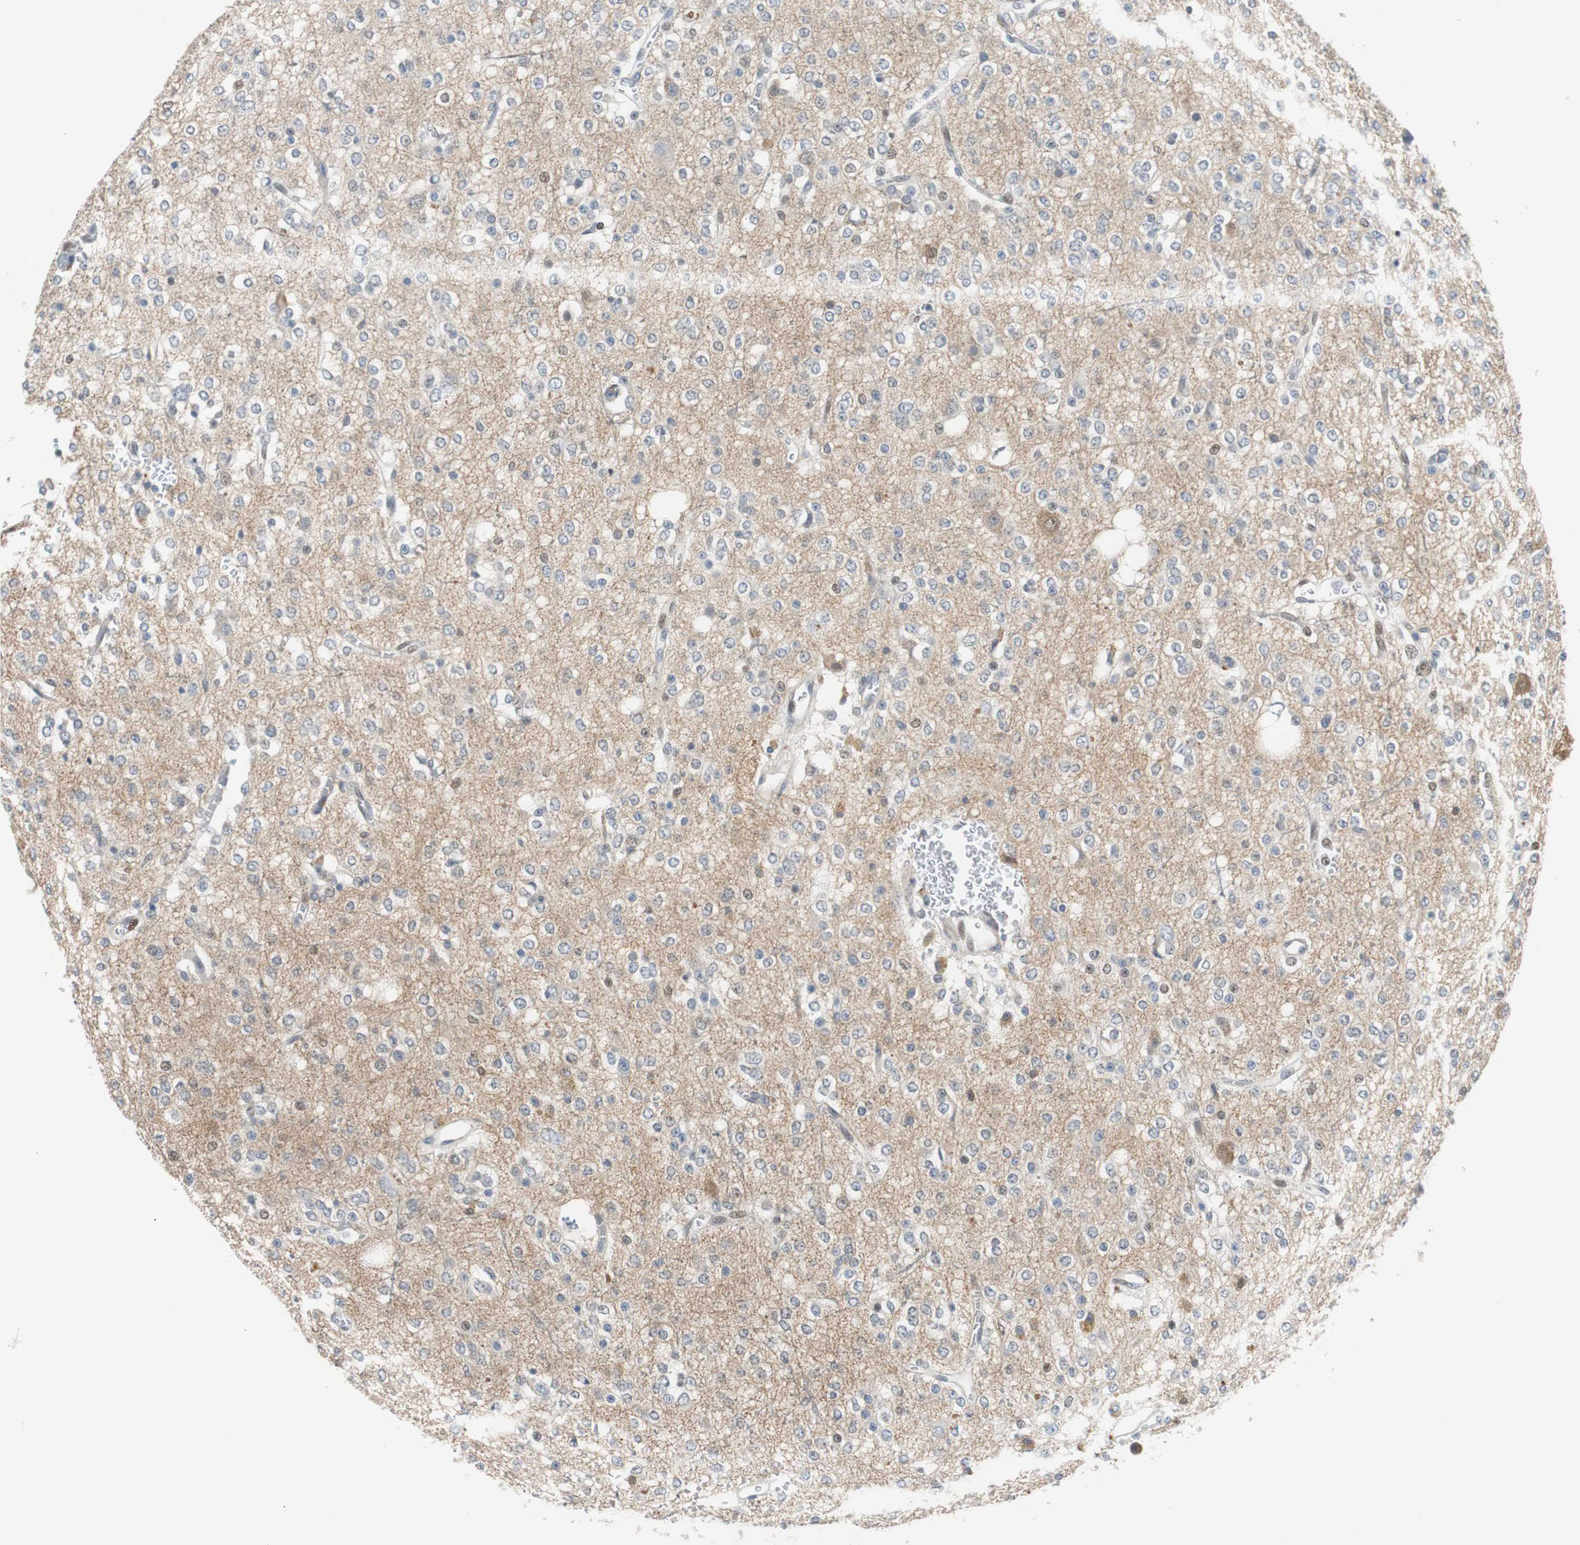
{"staining": {"intensity": "weak", "quantity": "<25%", "location": "nuclear"}, "tissue": "glioma", "cell_type": "Tumor cells", "image_type": "cancer", "snomed": [{"axis": "morphology", "description": "Glioma, malignant, Low grade"}, {"axis": "topography", "description": "Brain"}], "caption": "Tumor cells show no significant protein staining in low-grade glioma (malignant).", "gene": "MAP2K4", "patient": {"sex": "male", "age": 38}}